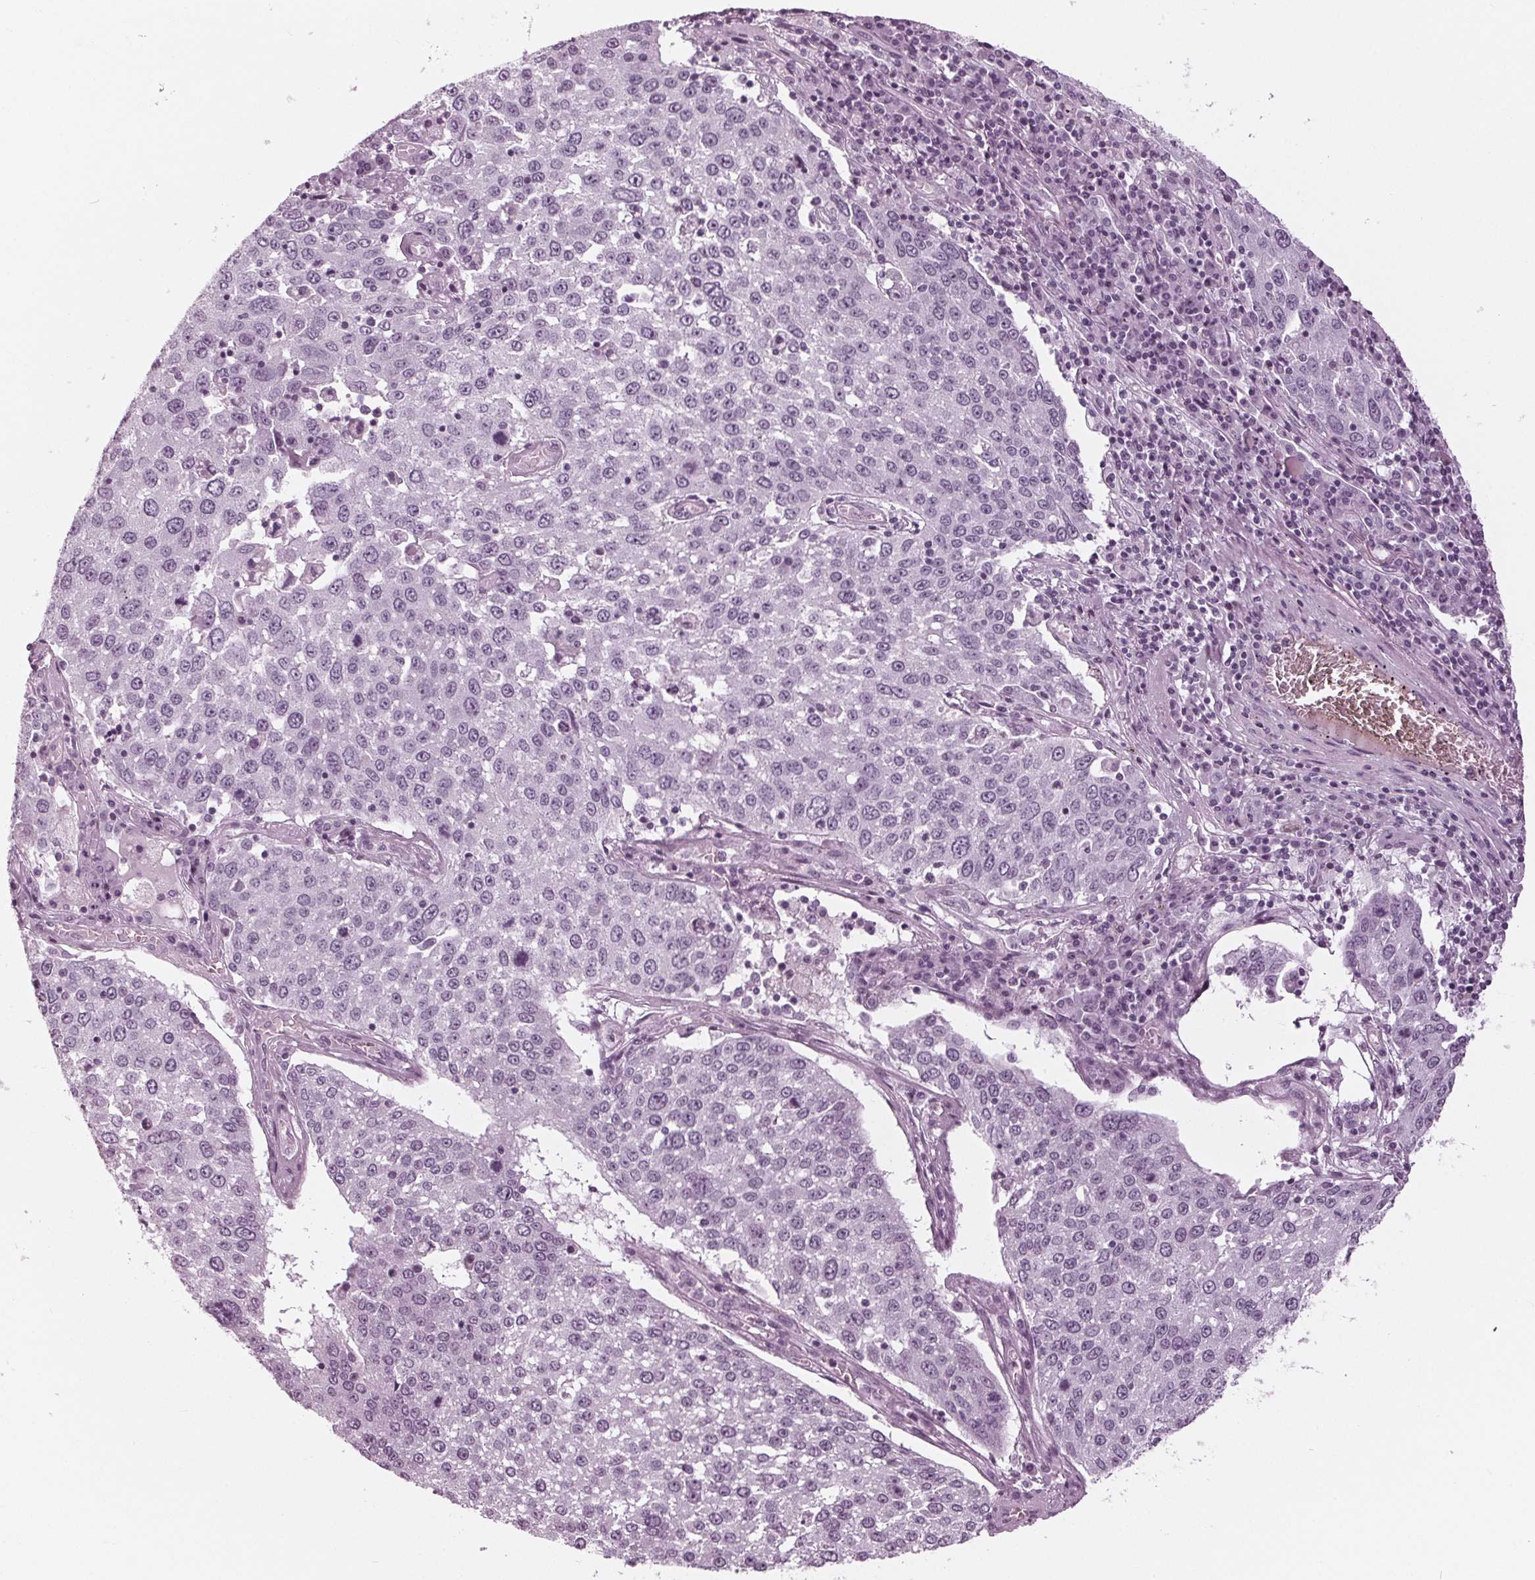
{"staining": {"intensity": "negative", "quantity": "none", "location": "none"}, "tissue": "lung cancer", "cell_type": "Tumor cells", "image_type": "cancer", "snomed": [{"axis": "morphology", "description": "Squamous cell carcinoma, NOS"}, {"axis": "topography", "description": "Lung"}], "caption": "Human lung cancer stained for a protein using immunohistochemistry (IHC) exhibits no staining in tumor cells.", "gene": "KRT28", "patient": {"sex": "male", "age": 65}}